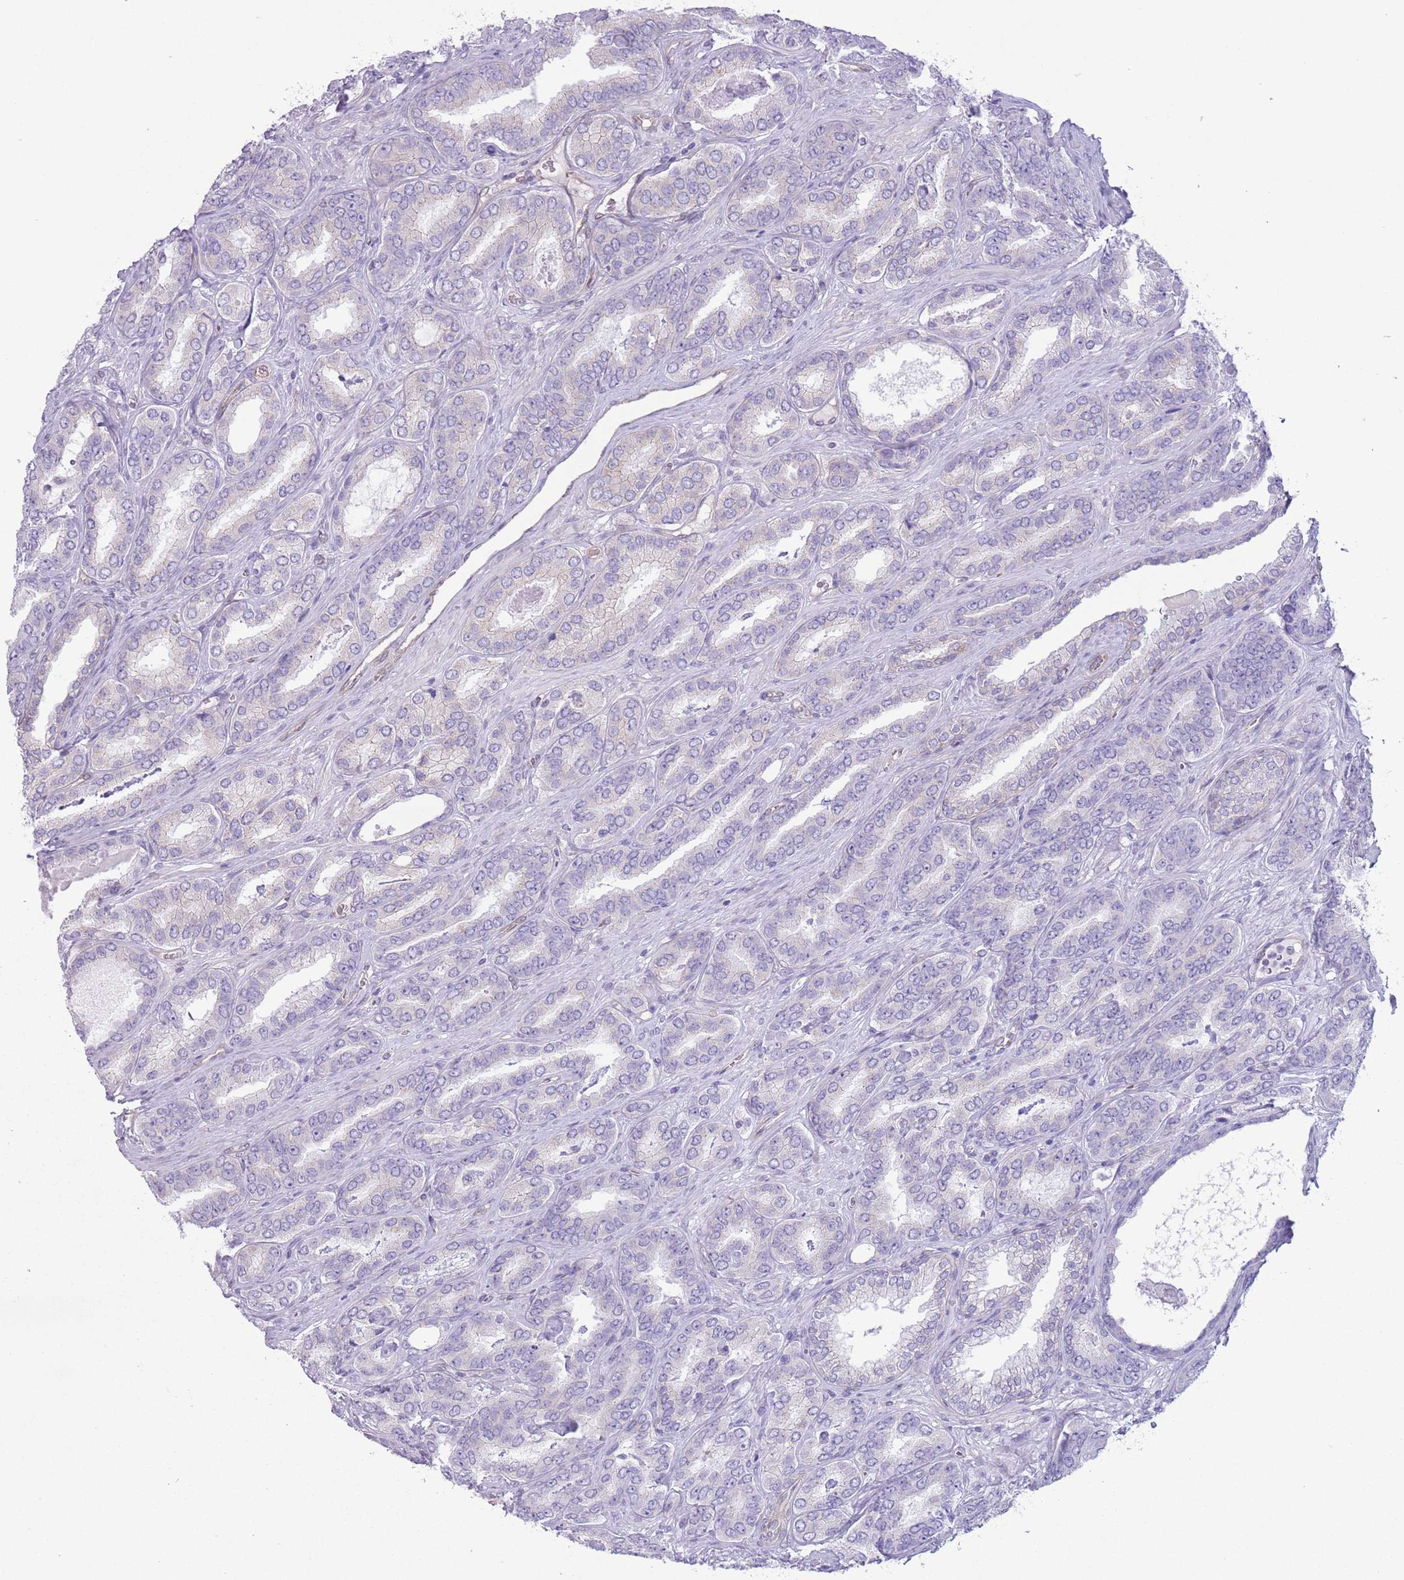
{"staining": {"intensity": "weak", "quantity": "<25%", "location": "cytoplasmic/membranous"}, "tissue": "prostate cancer", "cell_type": "Tumor cells", "image_type": "cancer", "snomed": [{"axis": "morphology", "description": "Adenocarcinoma, High grade"}, {"axis": "topography", "description": "Prostate"}], "caption": "The image displays no staining of tumor cells in prostate adenocarcinoma (high-grade).", "gene": "RBP3", "patient": {"sex": "male", "age": 72}}